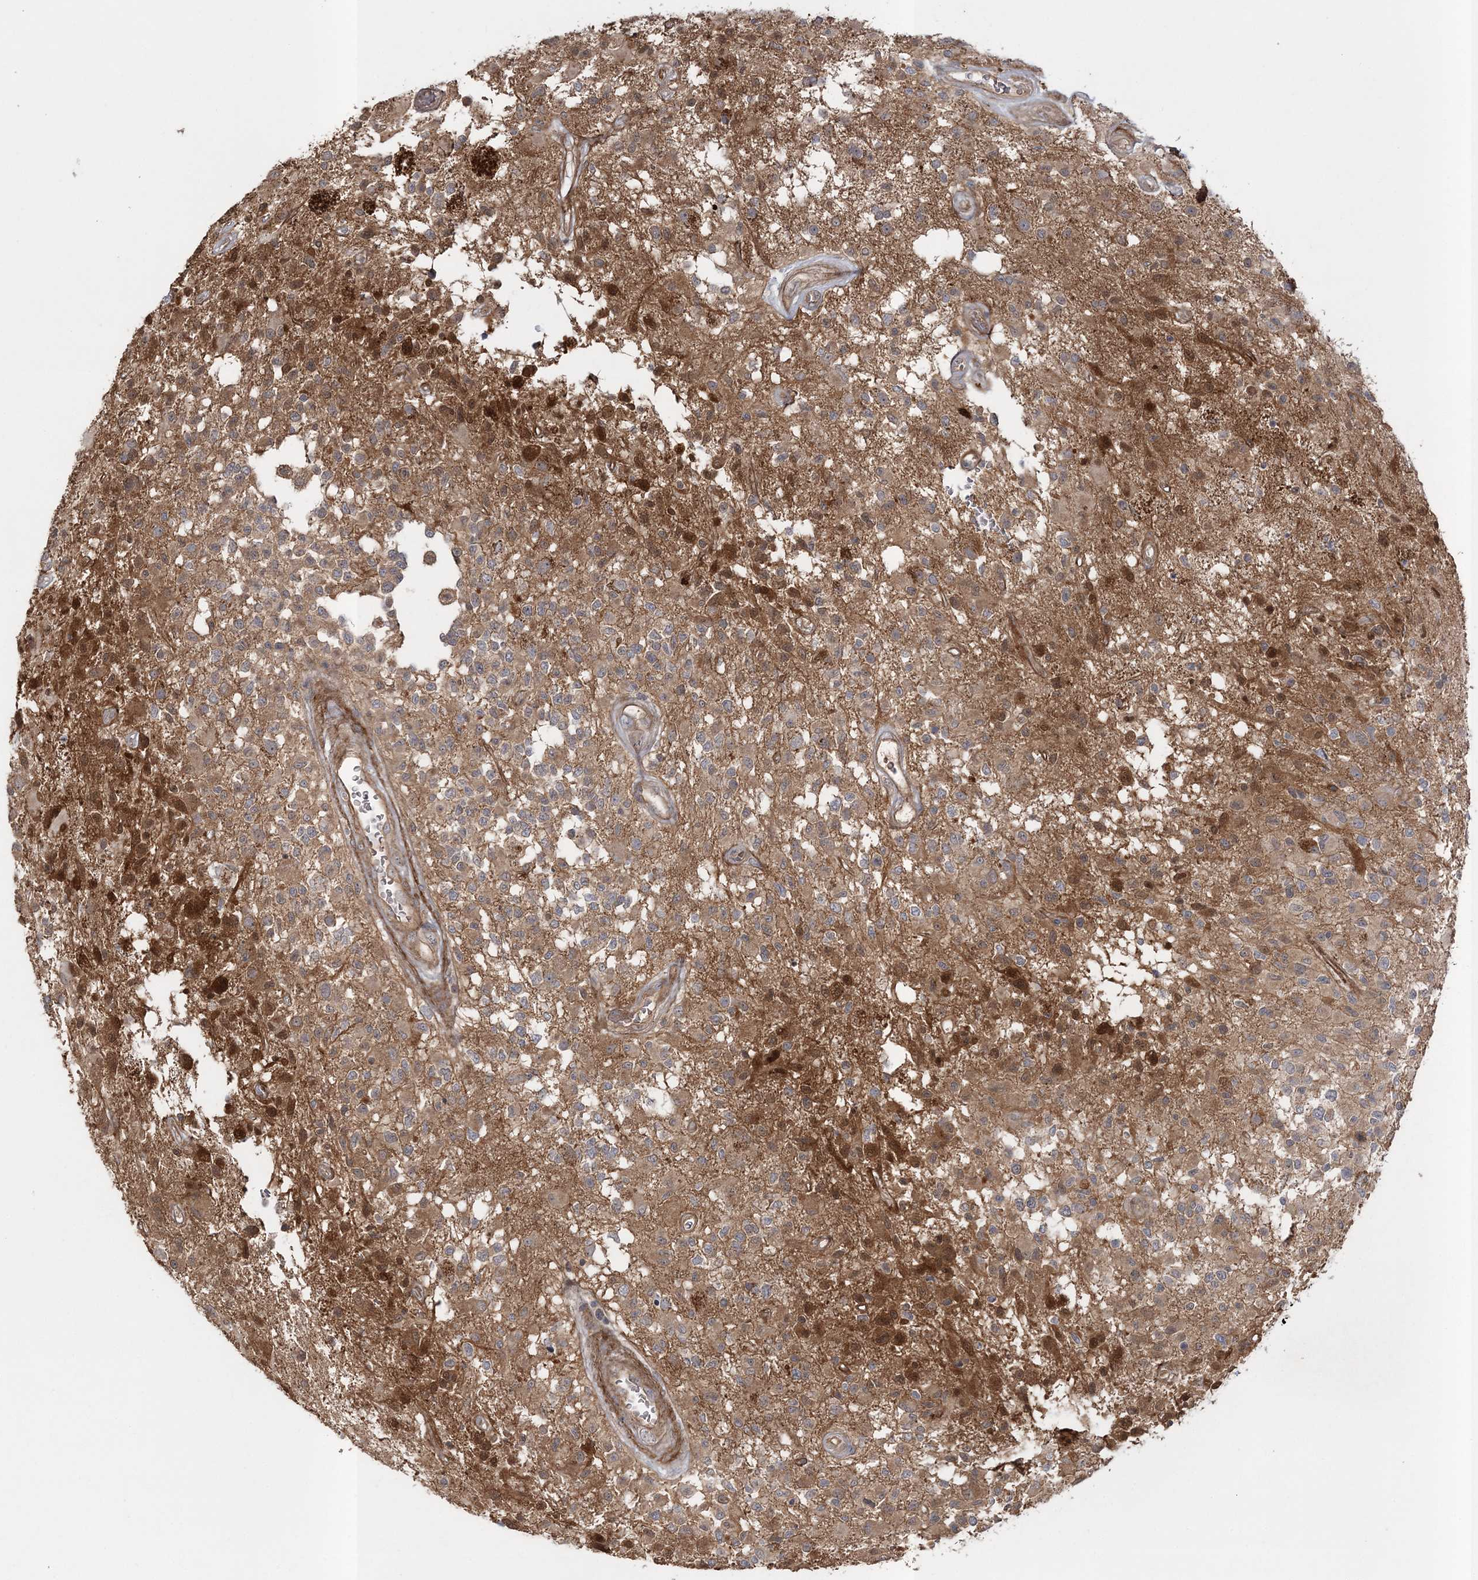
{"staining": {"intensity": "moderate", "quantity": ">75%", "location": "cytoplasmic/membranous"}, "tissue": "glioma", "cell_type": "Tumor cells", "image_type": "cancer", "snomed": [{"axis": "morphology", "description": "Glioma, malignant, High grade"}, {"axis": "morphology", "description": "Glioblastoma, NOS"}, {"axis": "topography", "description": "Brain"}], "caption": "This is a histology image of immunohistochemistry (IHC) staining of glioblastoma, which shows moderate positivity in the cytoplasmic/membranous of tumor cells.", "gene": "MOCS2", "patient": {"sex": "male", "age": 60}}